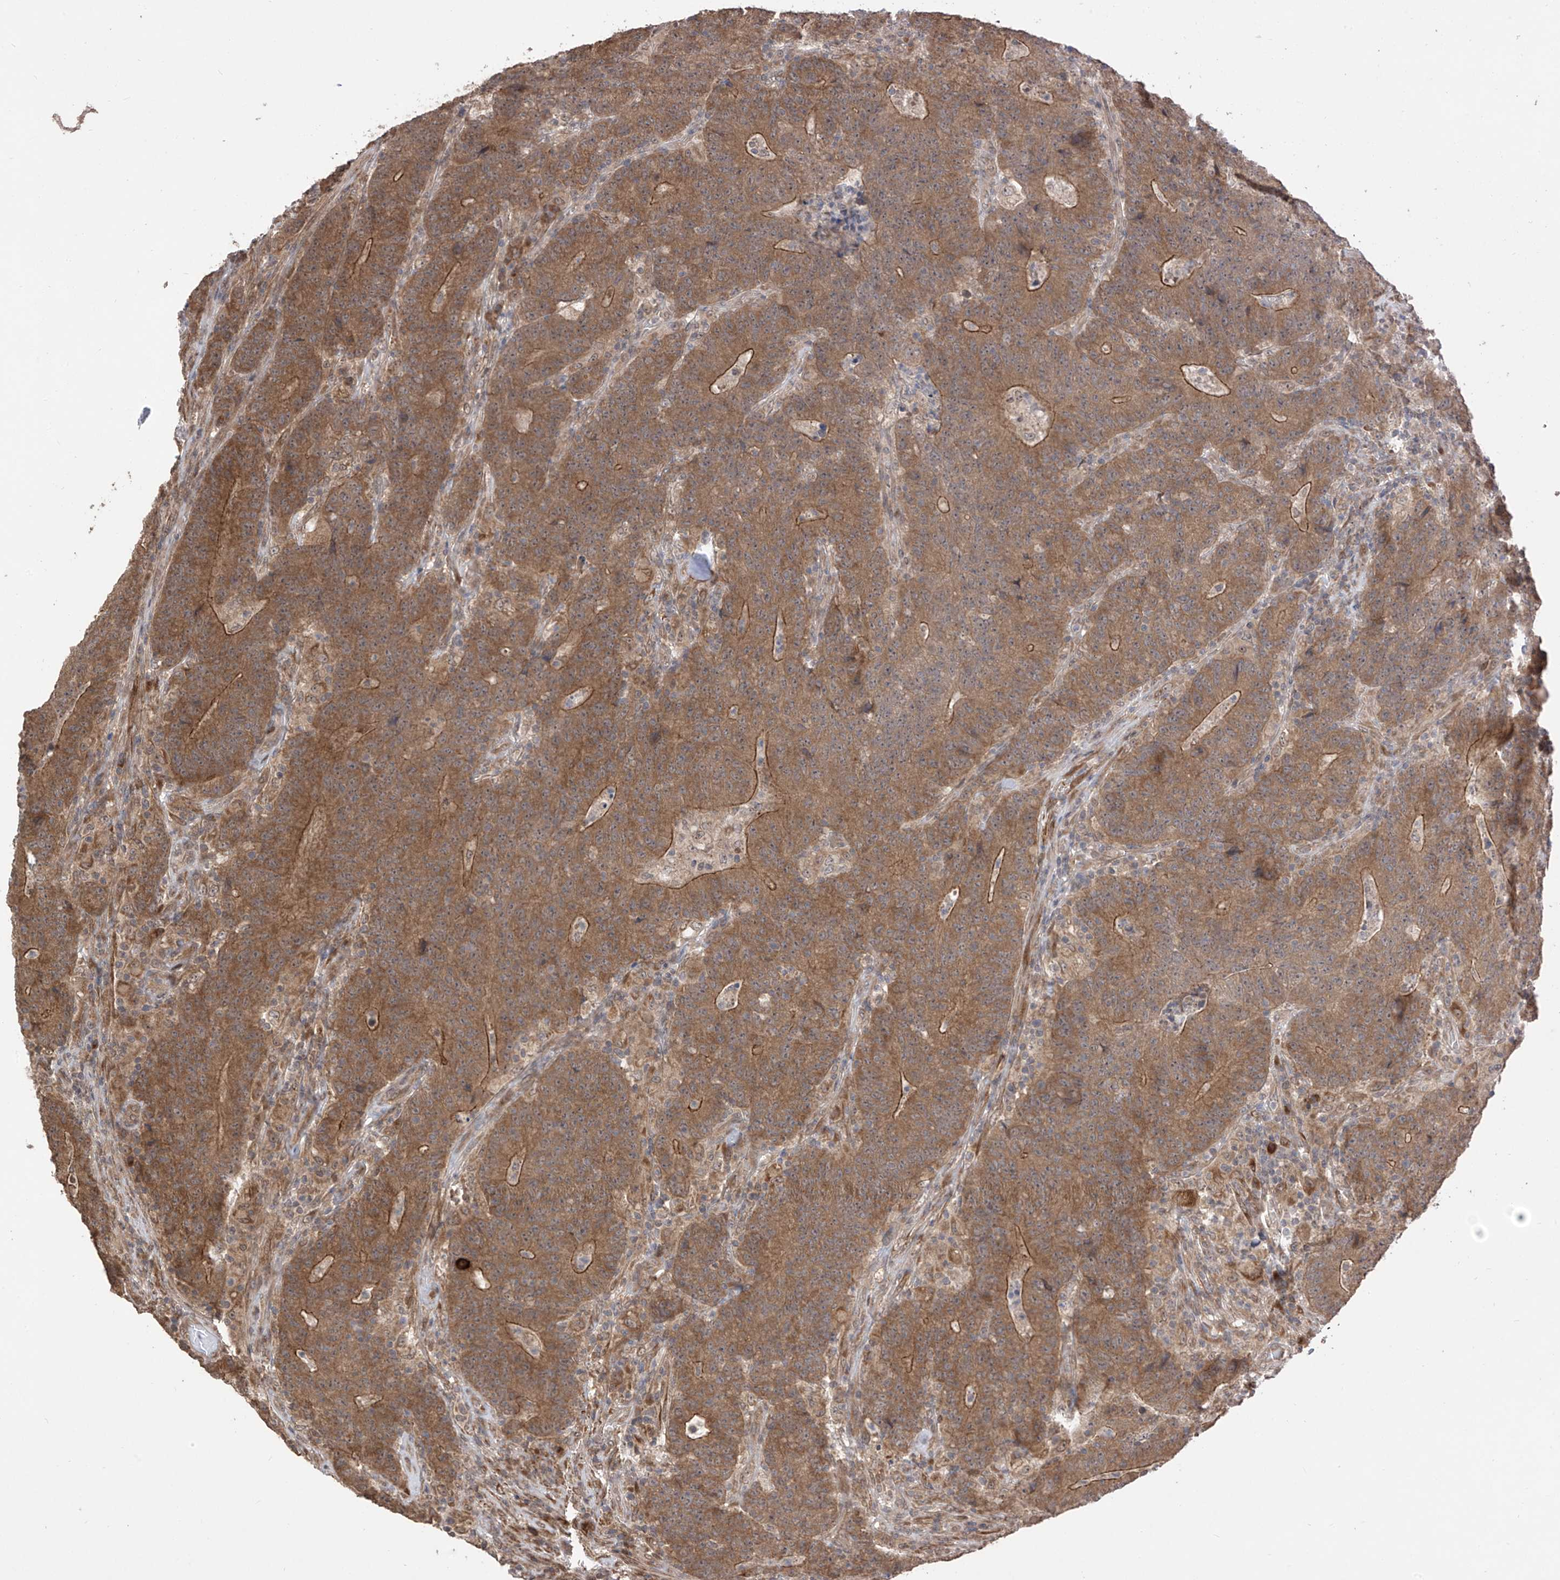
{"staining": {"intensity": "moderate", "quantity": ">75%", "location": "cytoplasmic/membranous"}, "tissue": "colorectal cancer", "cell_type": "Tumor cells", "image_type": "cancer", "snomed": [{"axis": "morphology", "description": "Normal tissue, NOS"}, {"axis": "morphology", "description": "Adenocarcinoma, NOS"}, {"axis": "topography", "description": "Colon"}], "caption": "Colorectal cancer was stained to show a protein in brown. There is medium levels of moderate cytoplasmic/membranous positivity in approximately >75% of tumor cells. (brown staining indicates protein expression, while blue staining denotes nuclei).", "gene": "LATS1", "patient": {"sex": "female", "age": 75}}